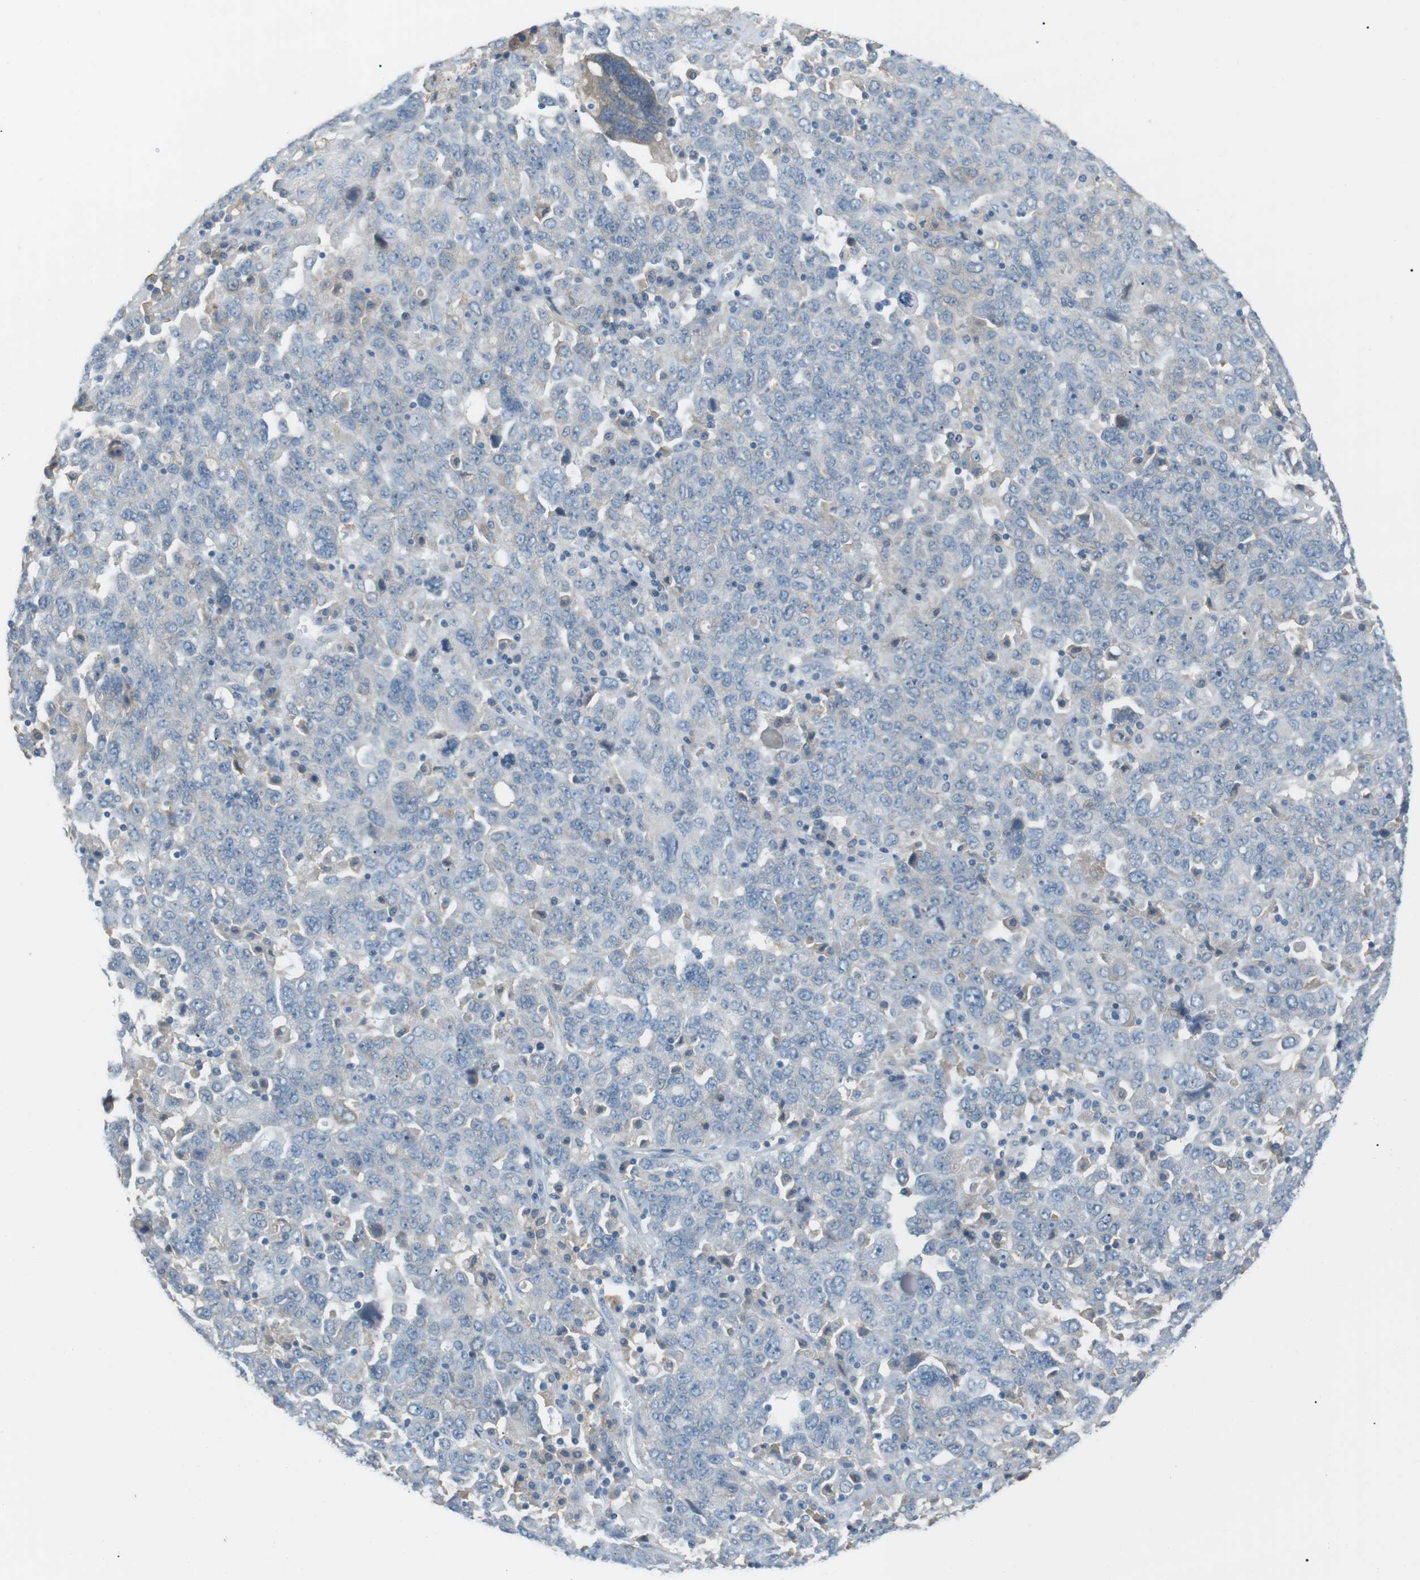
{"staining": {"intensity": "negative", "quantity": "none", "location": "none"}, "tissue": "ovarian cancer", "cell_type": "Tumor cells", "image_type": "cancer", "snomed": [{"axis": "morphology", "description": "Carcinoma, endometroid"}, {"axis": "topography", "description": "Ovary"}], "caption": "High power microscopy histopathology image of an immunohistochemistry (IHC) photomicrograph of ovarian cancer, revealing no significant expression in tumor cells. (DAB (3,3'-diaminobenzidine) immunohistochemistry (IHC) with hematoxylin counter stain).", "gene": "RTN3", "patient": {"sex": "female", "age": 62}}